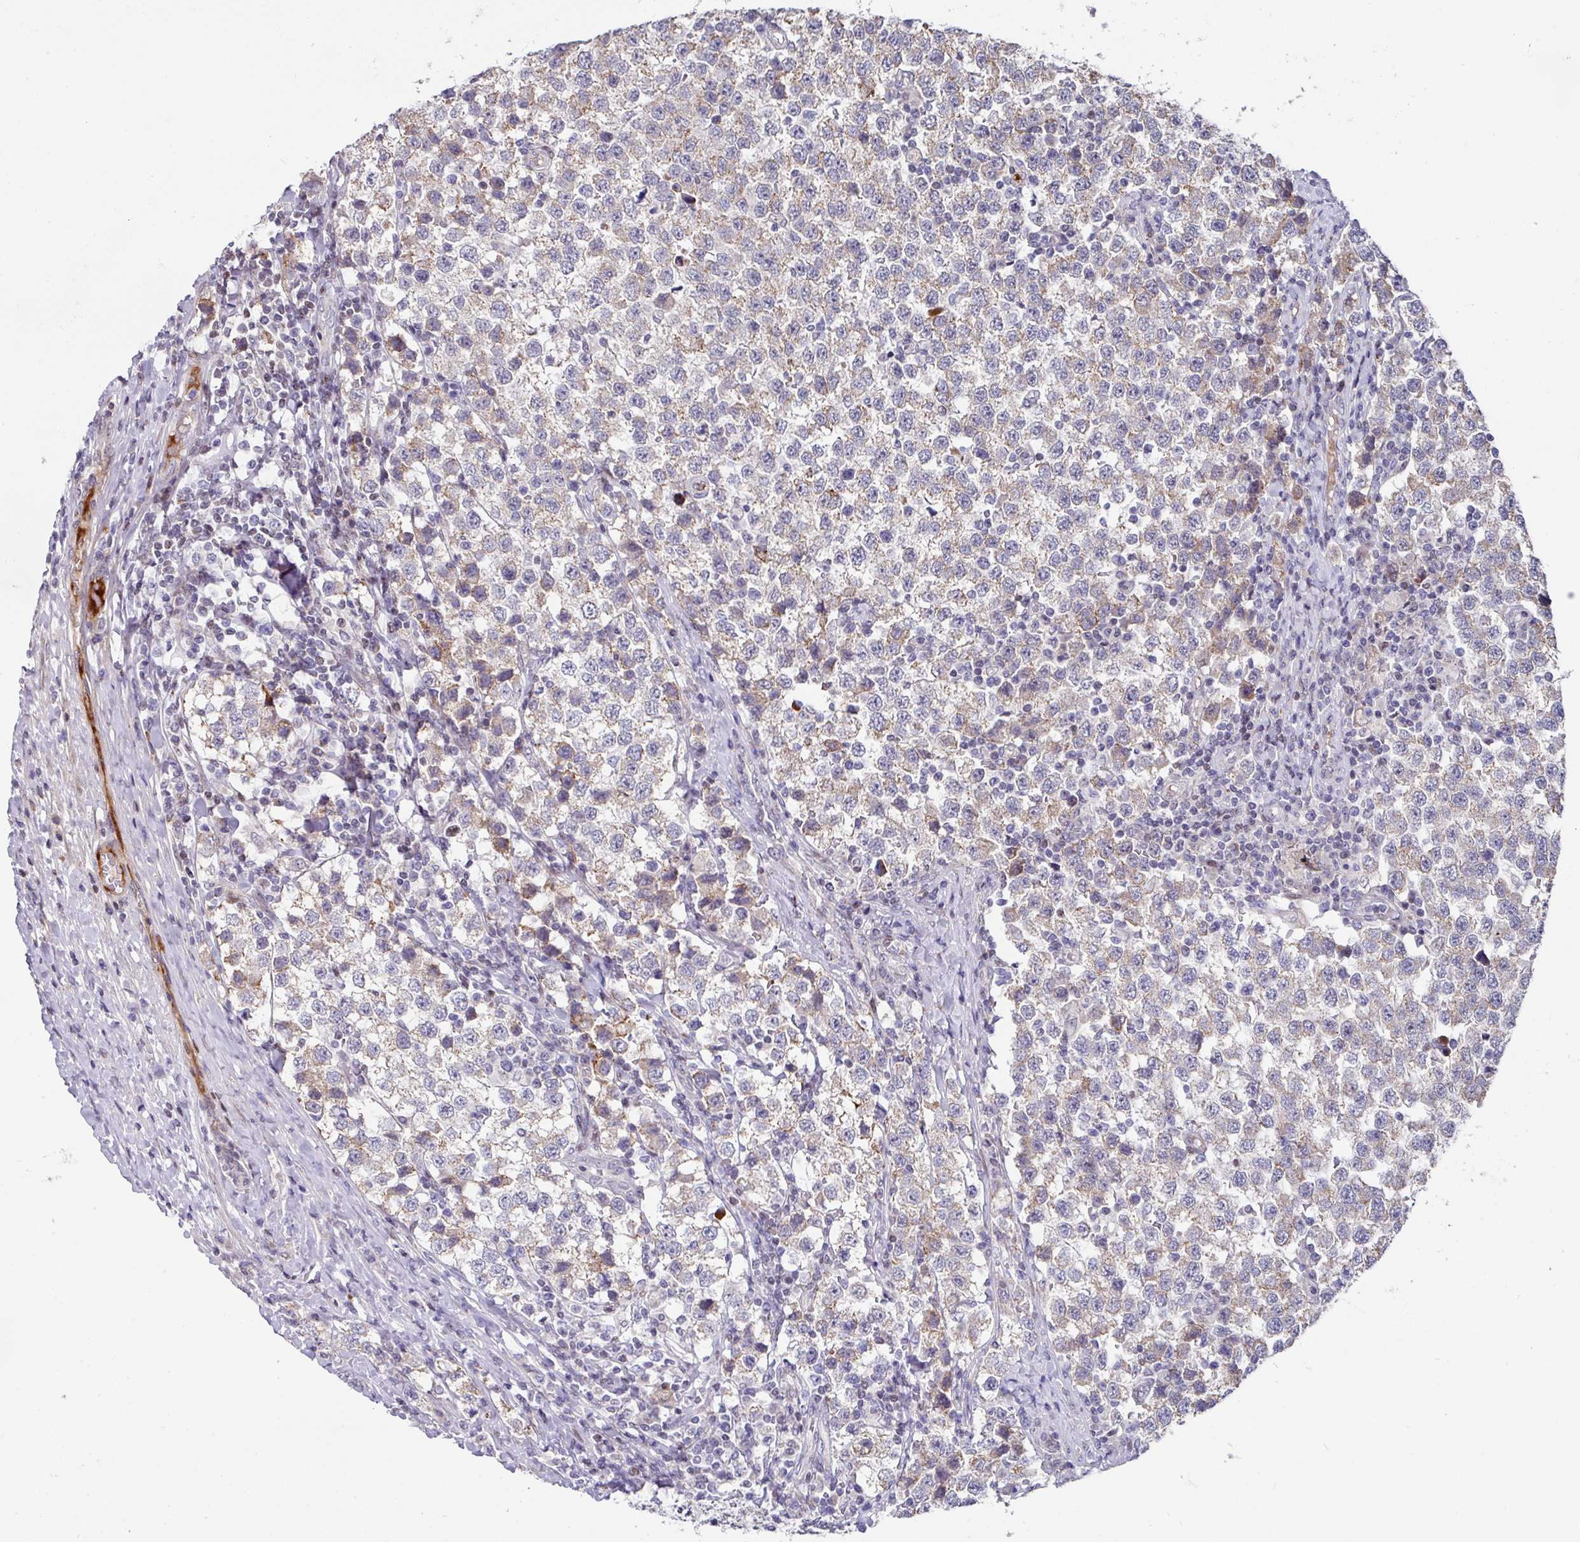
{"staining": {"intensity": "weak", "quantity": "25%-75%", "location": "cytoplasmic/membranous"}, "tissue": "testis cancer", "cell_type": "Tumor cells", "image_type": "cancer", "snomed": [{"axis": "morphology", "description": "Seminoma, NOS"}, {"axis": "topography", "description": "Testis"}], "caption": "Testis cancer was stained to show a protein in brown. There is low levels of weak cytoplasmic/membranous expression in approximately 25%-75% of tumor cells. (Brightfield microscopy of DAB IHC at high magnification).", "gene": "CBX7", "patient": {"sex": "male", "age": 34}}